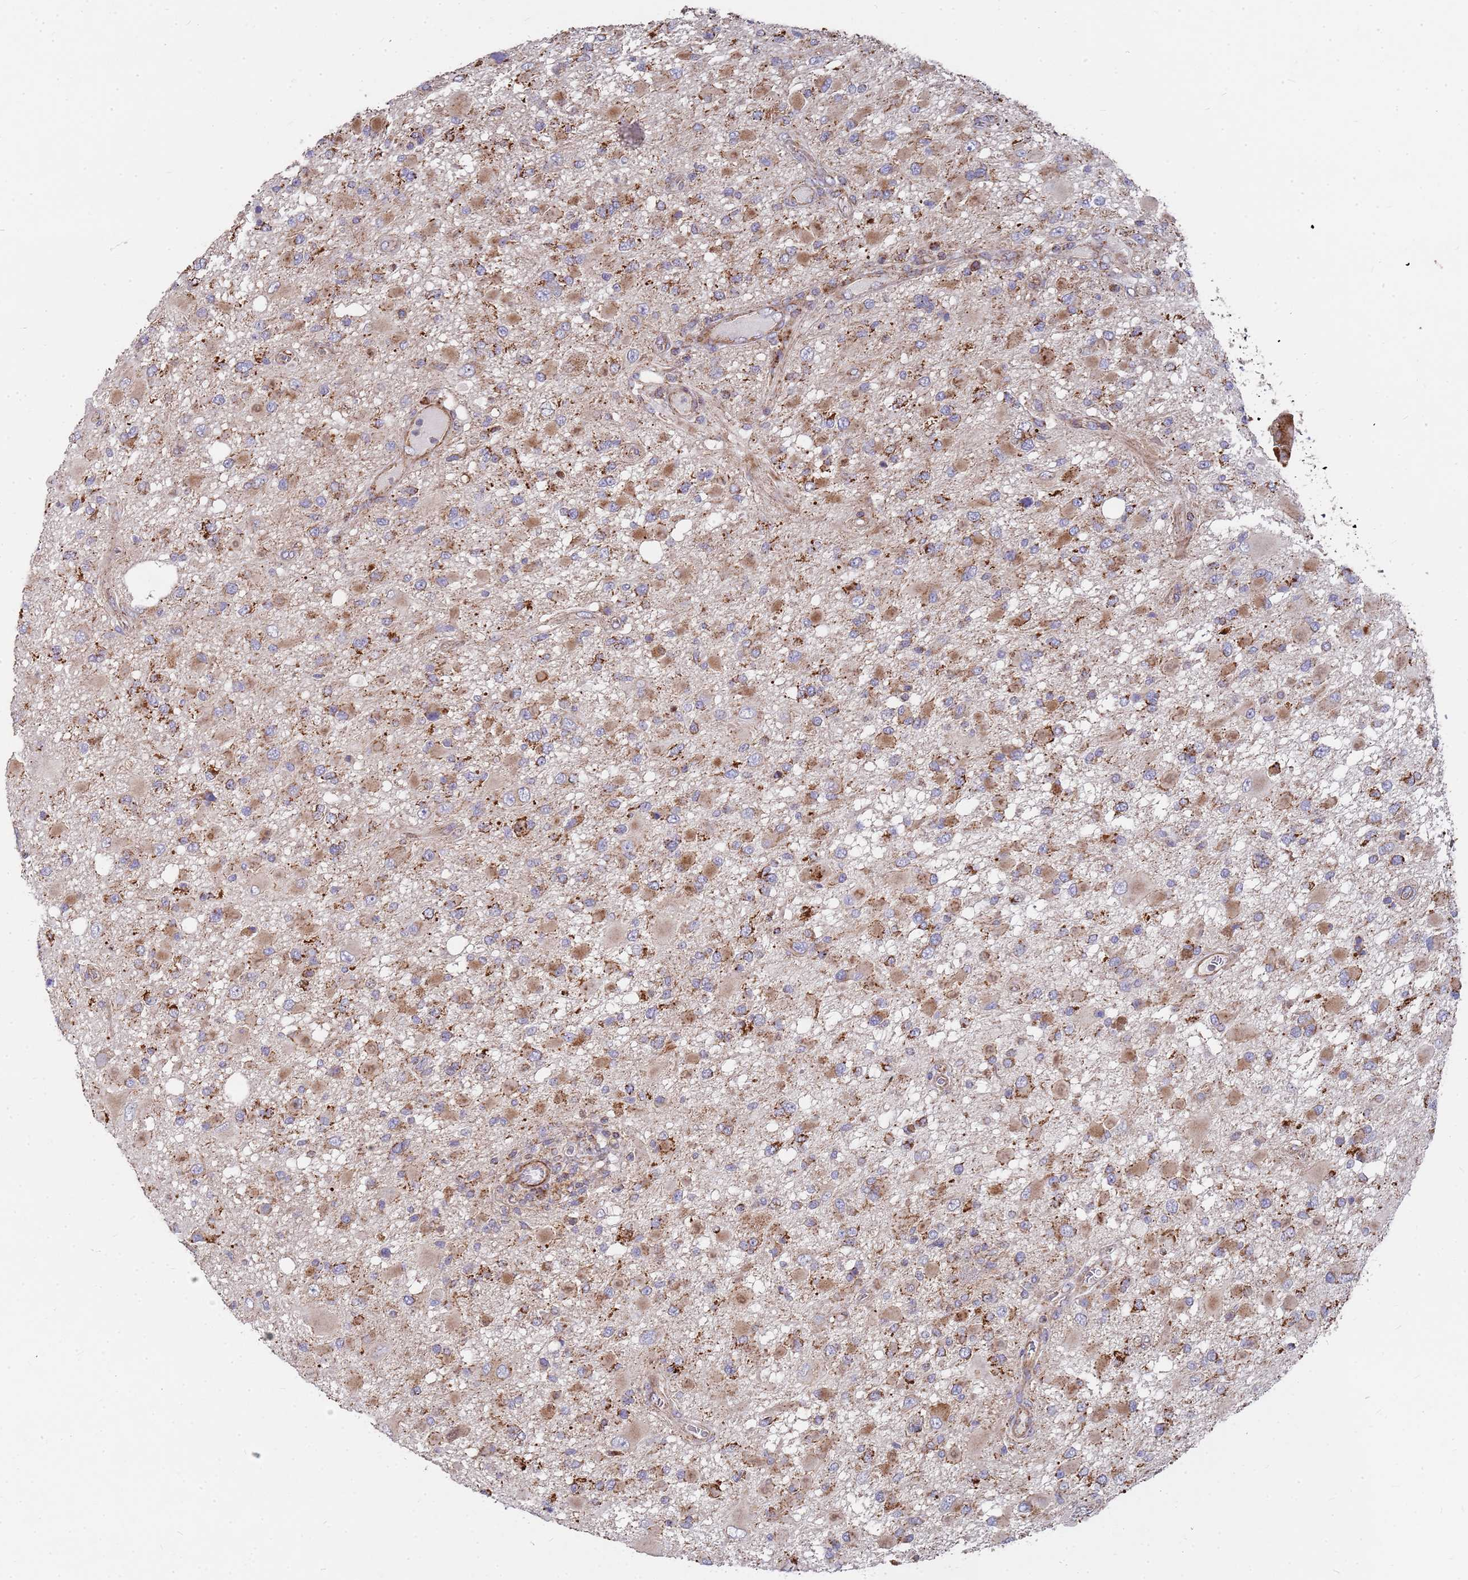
{"staining": {"intensity": "moderate", "quantity": "25%-75%", "location": "cytoplasmic/membranous"}, "tissue": "glioma", "cell_type": "Tumor cells", "image_type": "cancer", "snomed": [{"axis": "morphology", "description": "Glioma, malignant, High grade"}, {"axis": "topography", "description": "Brain"}], "caption": "High-magnification brightfield microscopy of high-grade glioma (malignant) stained with DAB (brown) and counterstained with hematoxylin (blue). tumor cells exhibit moderate cytoplasmic/membranous expression is identified in approximately25%-75% of cells. Using DAB (3,3'-diaminobenzidine) (brown) and hematoxylin (blue) stains, captured at high magnification using brightfield microscopy.", "gene": "WDFY3", "patient": {"sex": "male", "age": 53}}